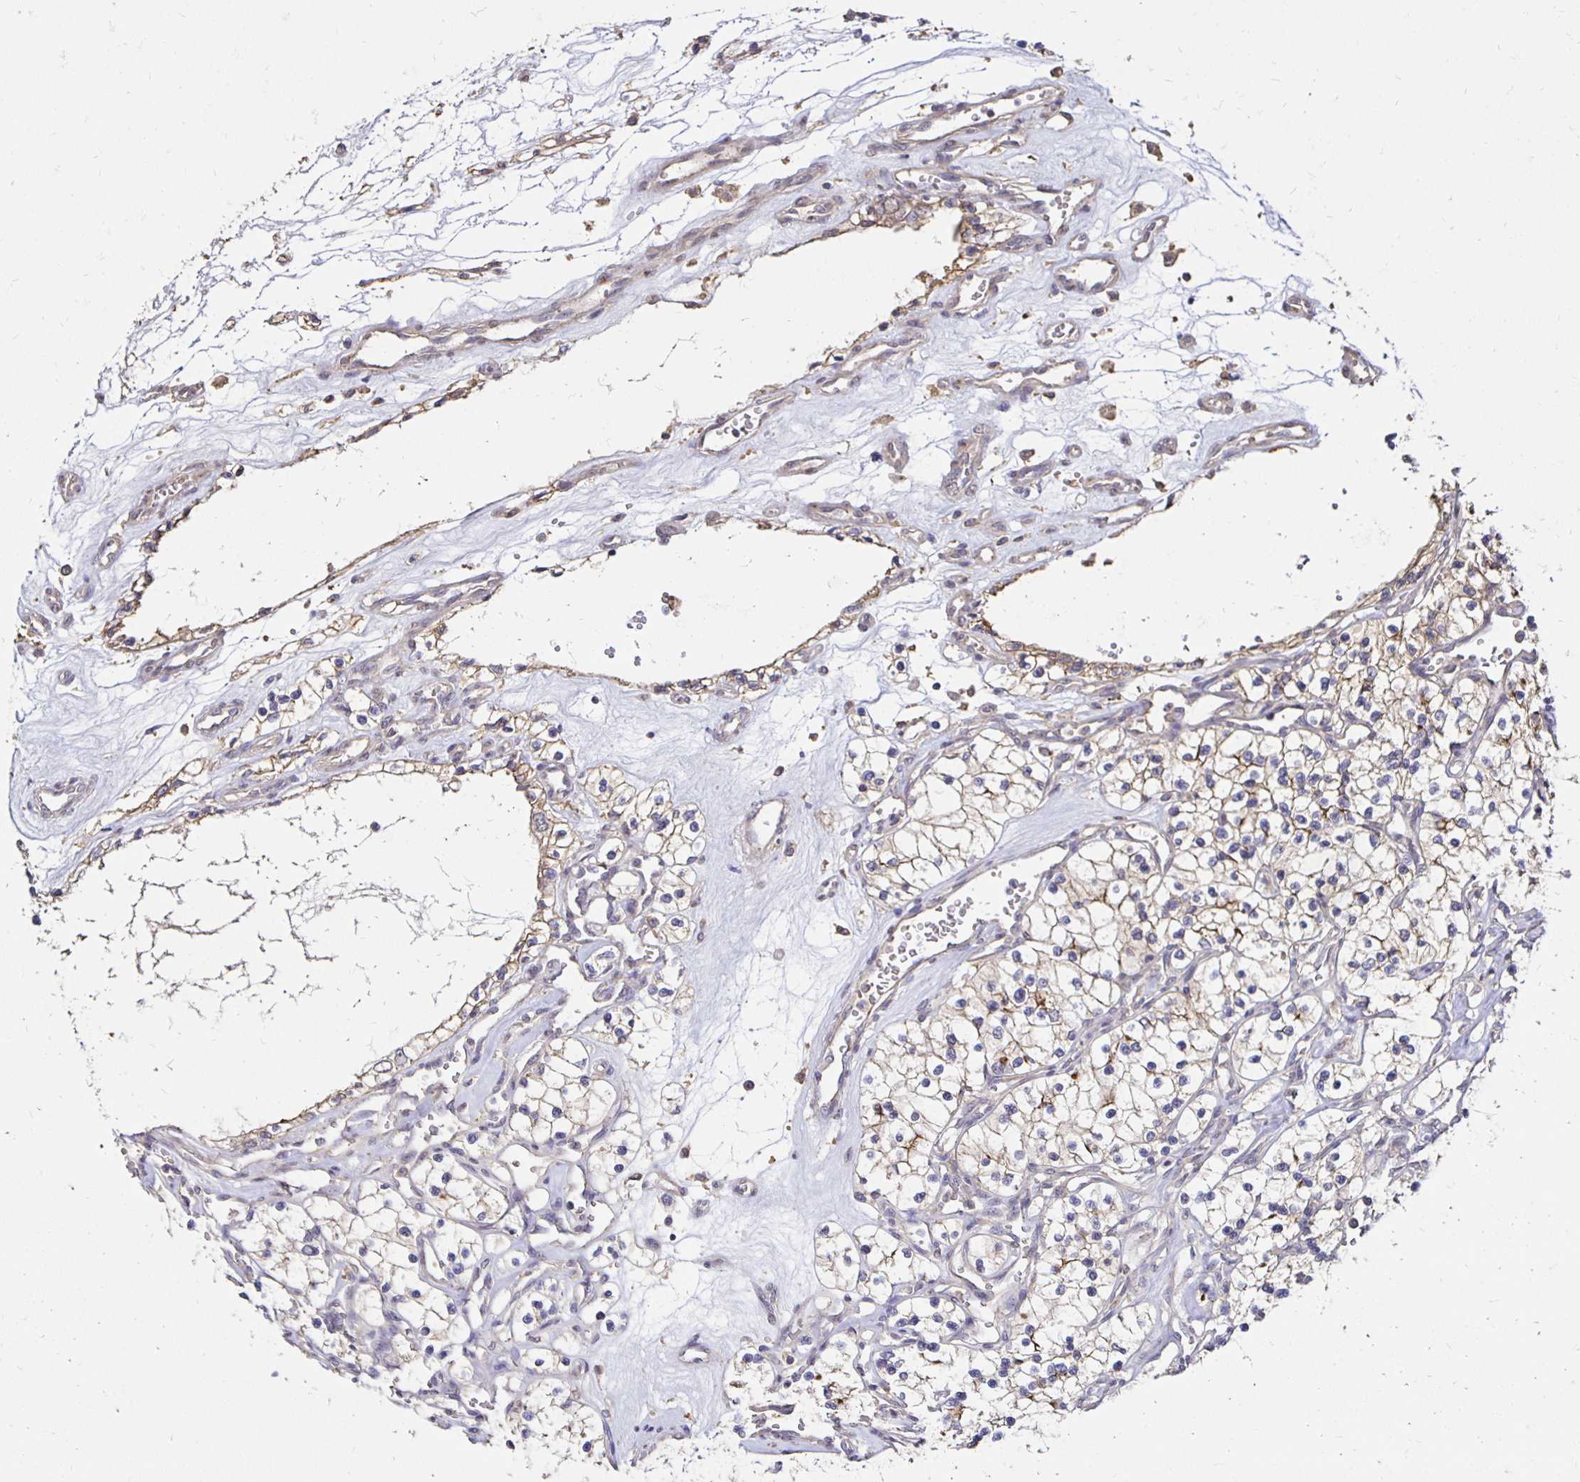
{"staining": {"intensity": "moderate", "quantity": "25%-75%", "location": "cytoplasmic/membranous"}, "tissue": "renal cancer", "cell_type": "Tumor cells", "image_type": "cancer", "snomed": [{"axis": "morphology", "description": "Adenocarcinoma, NOS"}, {"axis": "topography", "description": "Kidney"}], "caption": "Protein staining of renal adenocarcinoma tissue reveals moderate cytoplasmic/membranous expression in about 25%-75% of tumor cells.", "gene": "PNPLA3", "patient": {"sex": "female", "age": 69}}